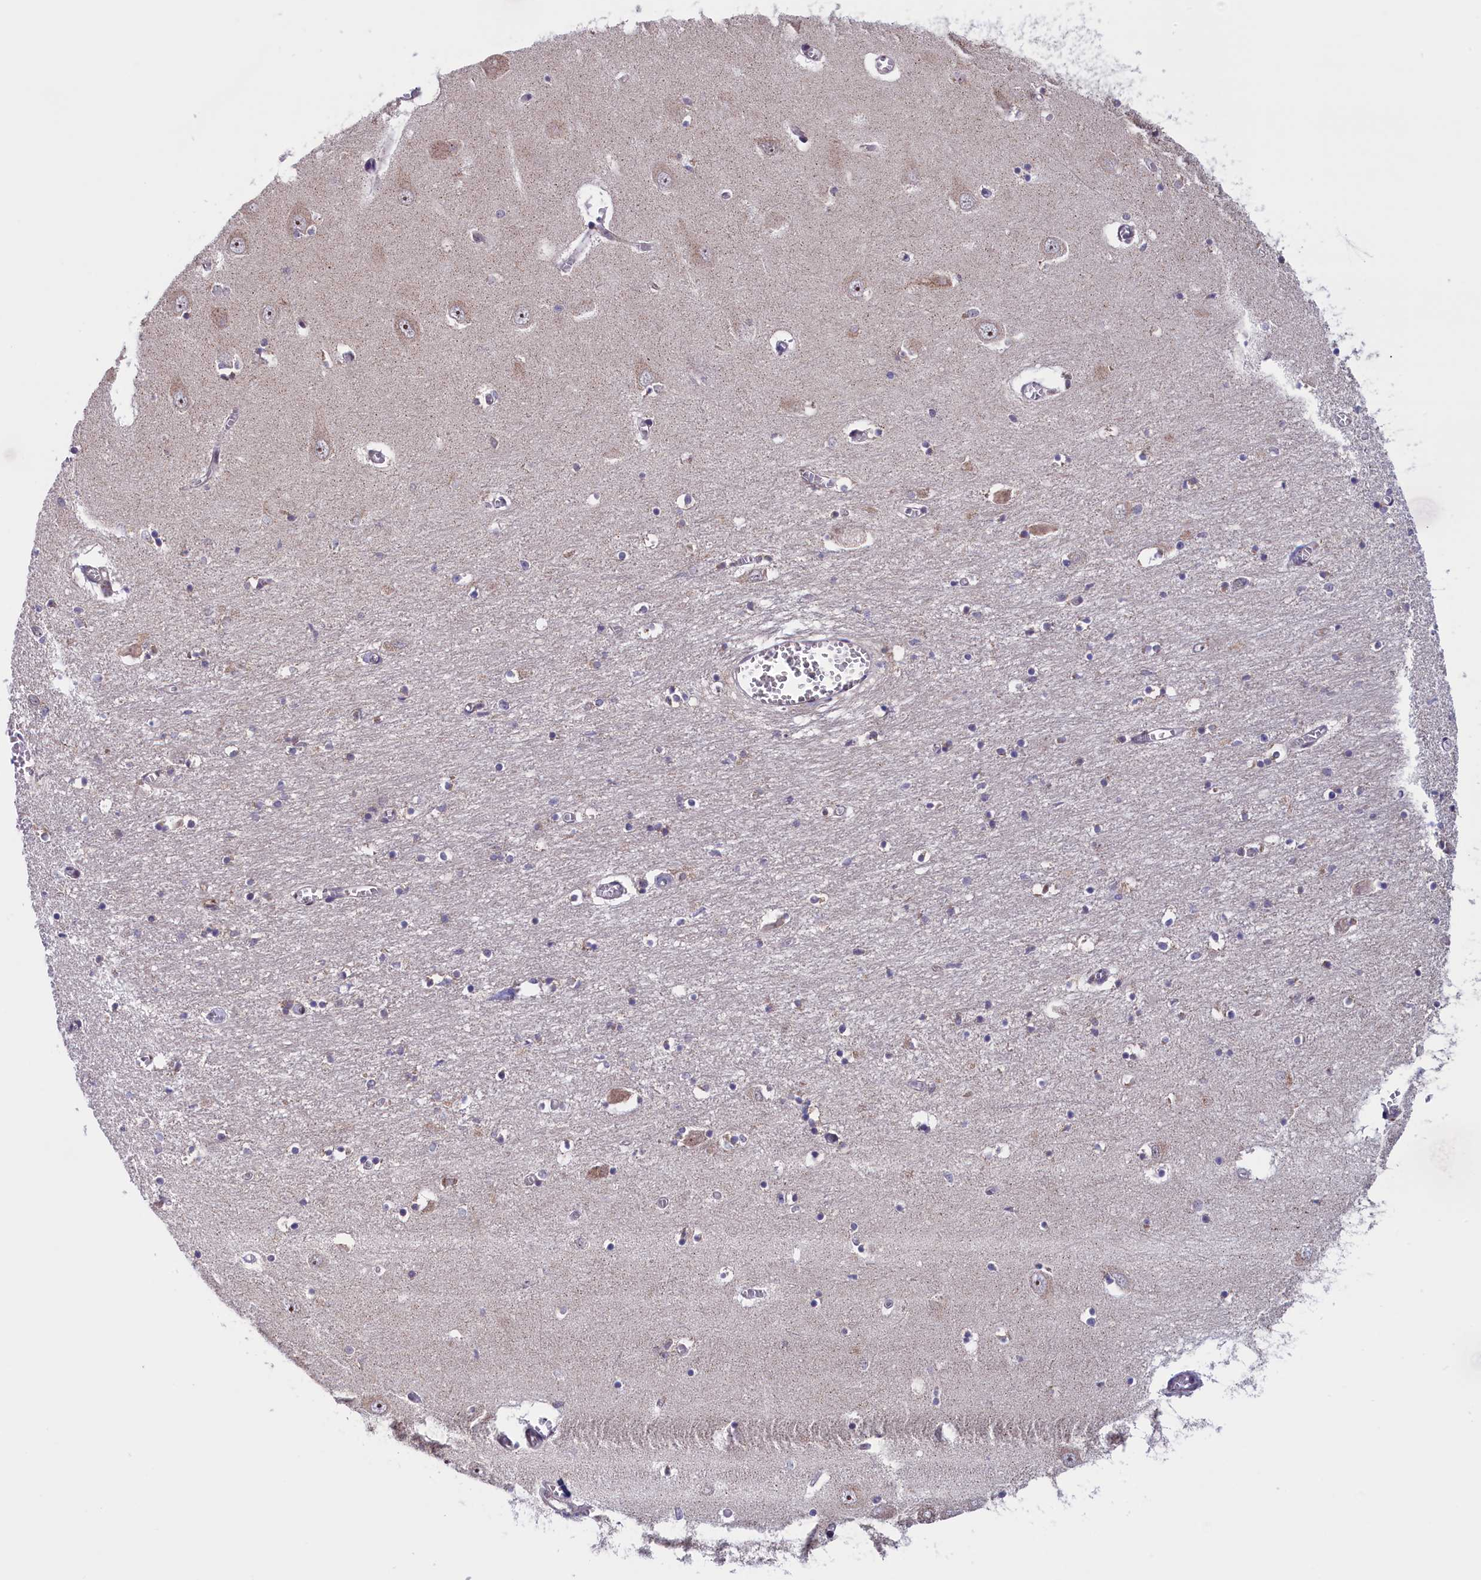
{"staining": {"intensity": "moderate", "quantity": "<25%", "location": "cytoplasmic/membranous"}, "tissue": "hippocampus", "cell_type": "Glial cells", "image_type": "normal", "snomed": [{"axis": "morphology", "description": "Normal tissue, NOS"}, {"axis": "topography", "description": "Hippocampus"}], "caption": "High-power microscopy captured an immunohistochemistry (IHC) micrograph of unremarkable hippocampus, revealing moderate cytoplasmic/membranous positivity in about <25% of glial cells. (DAB IHC with brightfield microscopy, high magnification).", "gene": "TIMM44", "patient": {"sex": "male", "age": 70}}